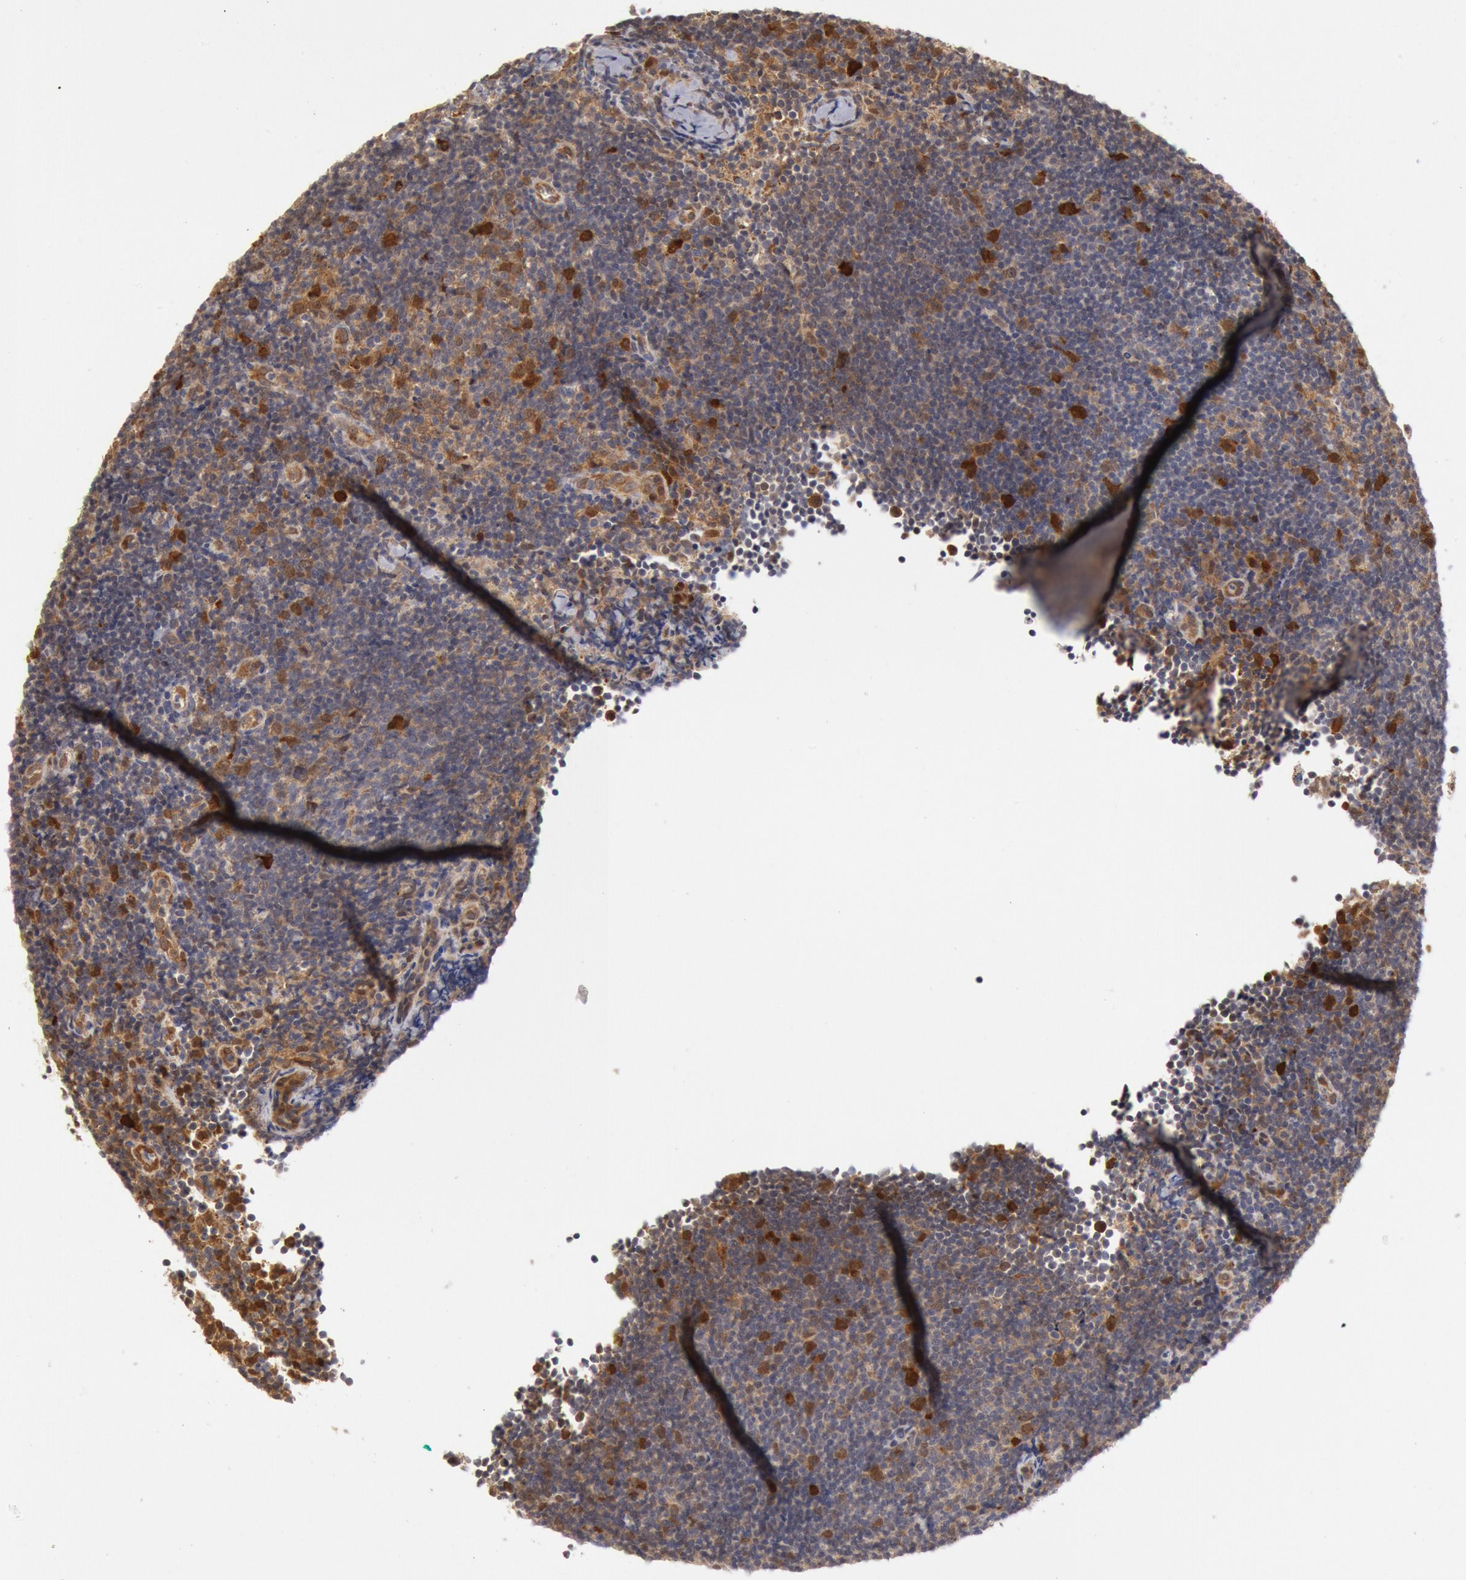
{"staining": {"intensity": "strong", "quantity": "<25%", "location": "cytoplasmic/membranous,nuclear"}, "tissue": "lymphoma", "cell_type": "Tumor cells", "image_type": "cancer", "snomed": [{"axis": "morphology", "description": "Malignant lymphoma, non-Hodgkin's type, Low grade"}, {"axis": "topography", "description": "Lymph node"}], "caption": "Strong cytoplasmic/membranous and nuclear protein expression is seen in about <25% of tumor cells in low-grade malignant lymphoma, non-Hodgkin's type.", "gene": "DNAJA1", "patient": {"sex": "male", "age": 49}}